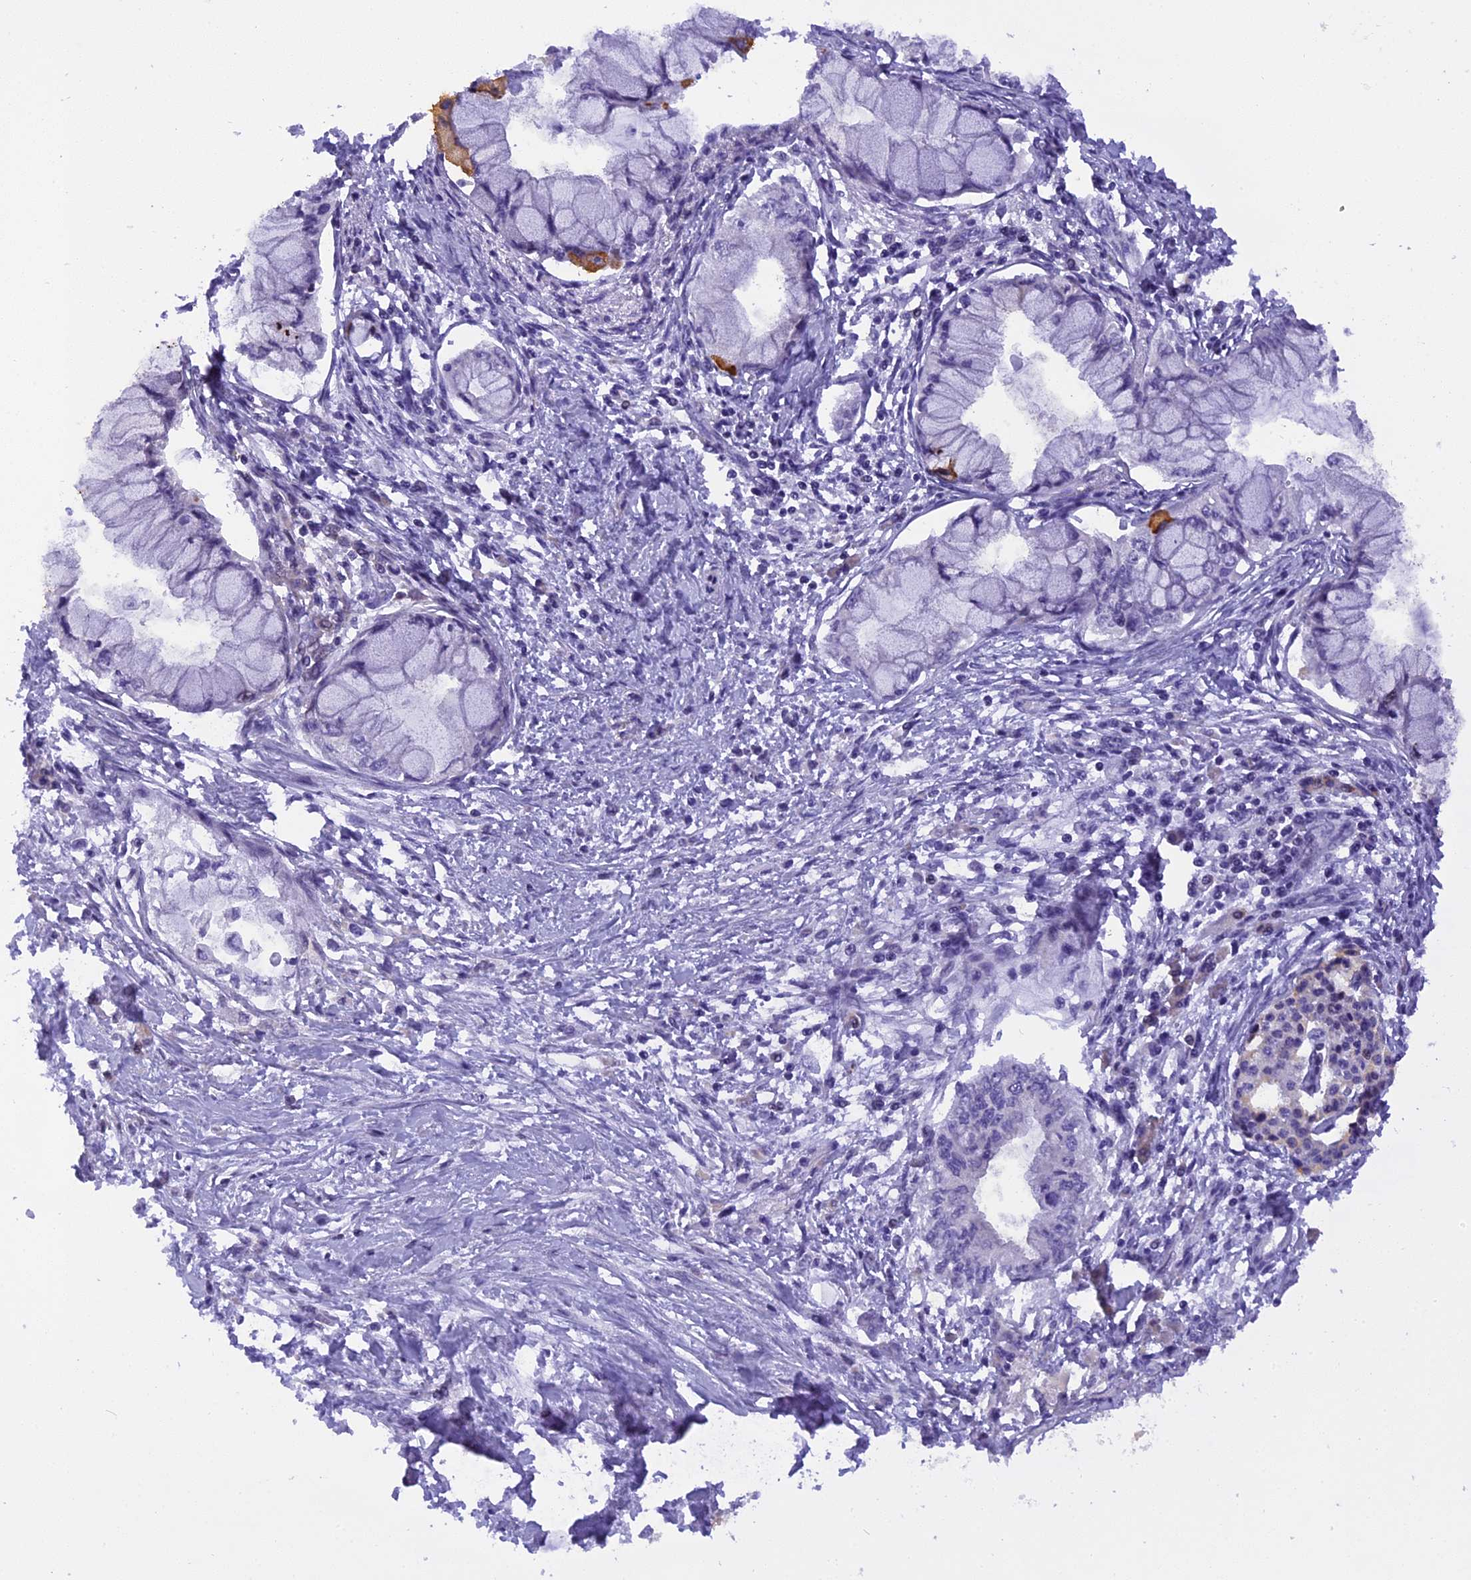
{"staining": {"intensity": "negative", "quantity": "none", "location": "none"}, "tissue": "pancreatic cancer", "cell_type": "Tumor cells", "image_type": "cancer", "snomed": [{"axis": "morphology", "description": "Adenocarcinoma, NOS"}, {"axis": "topography", "description": "Pancreas"}], "caption": "IHC image of neoplastic tissue: human pancreatic cancer stained with DAB exhibits no significant protein positivity in tumor cells.", "gene": "RABGGTA", "patient": {"sex": "male", "age": 48}}